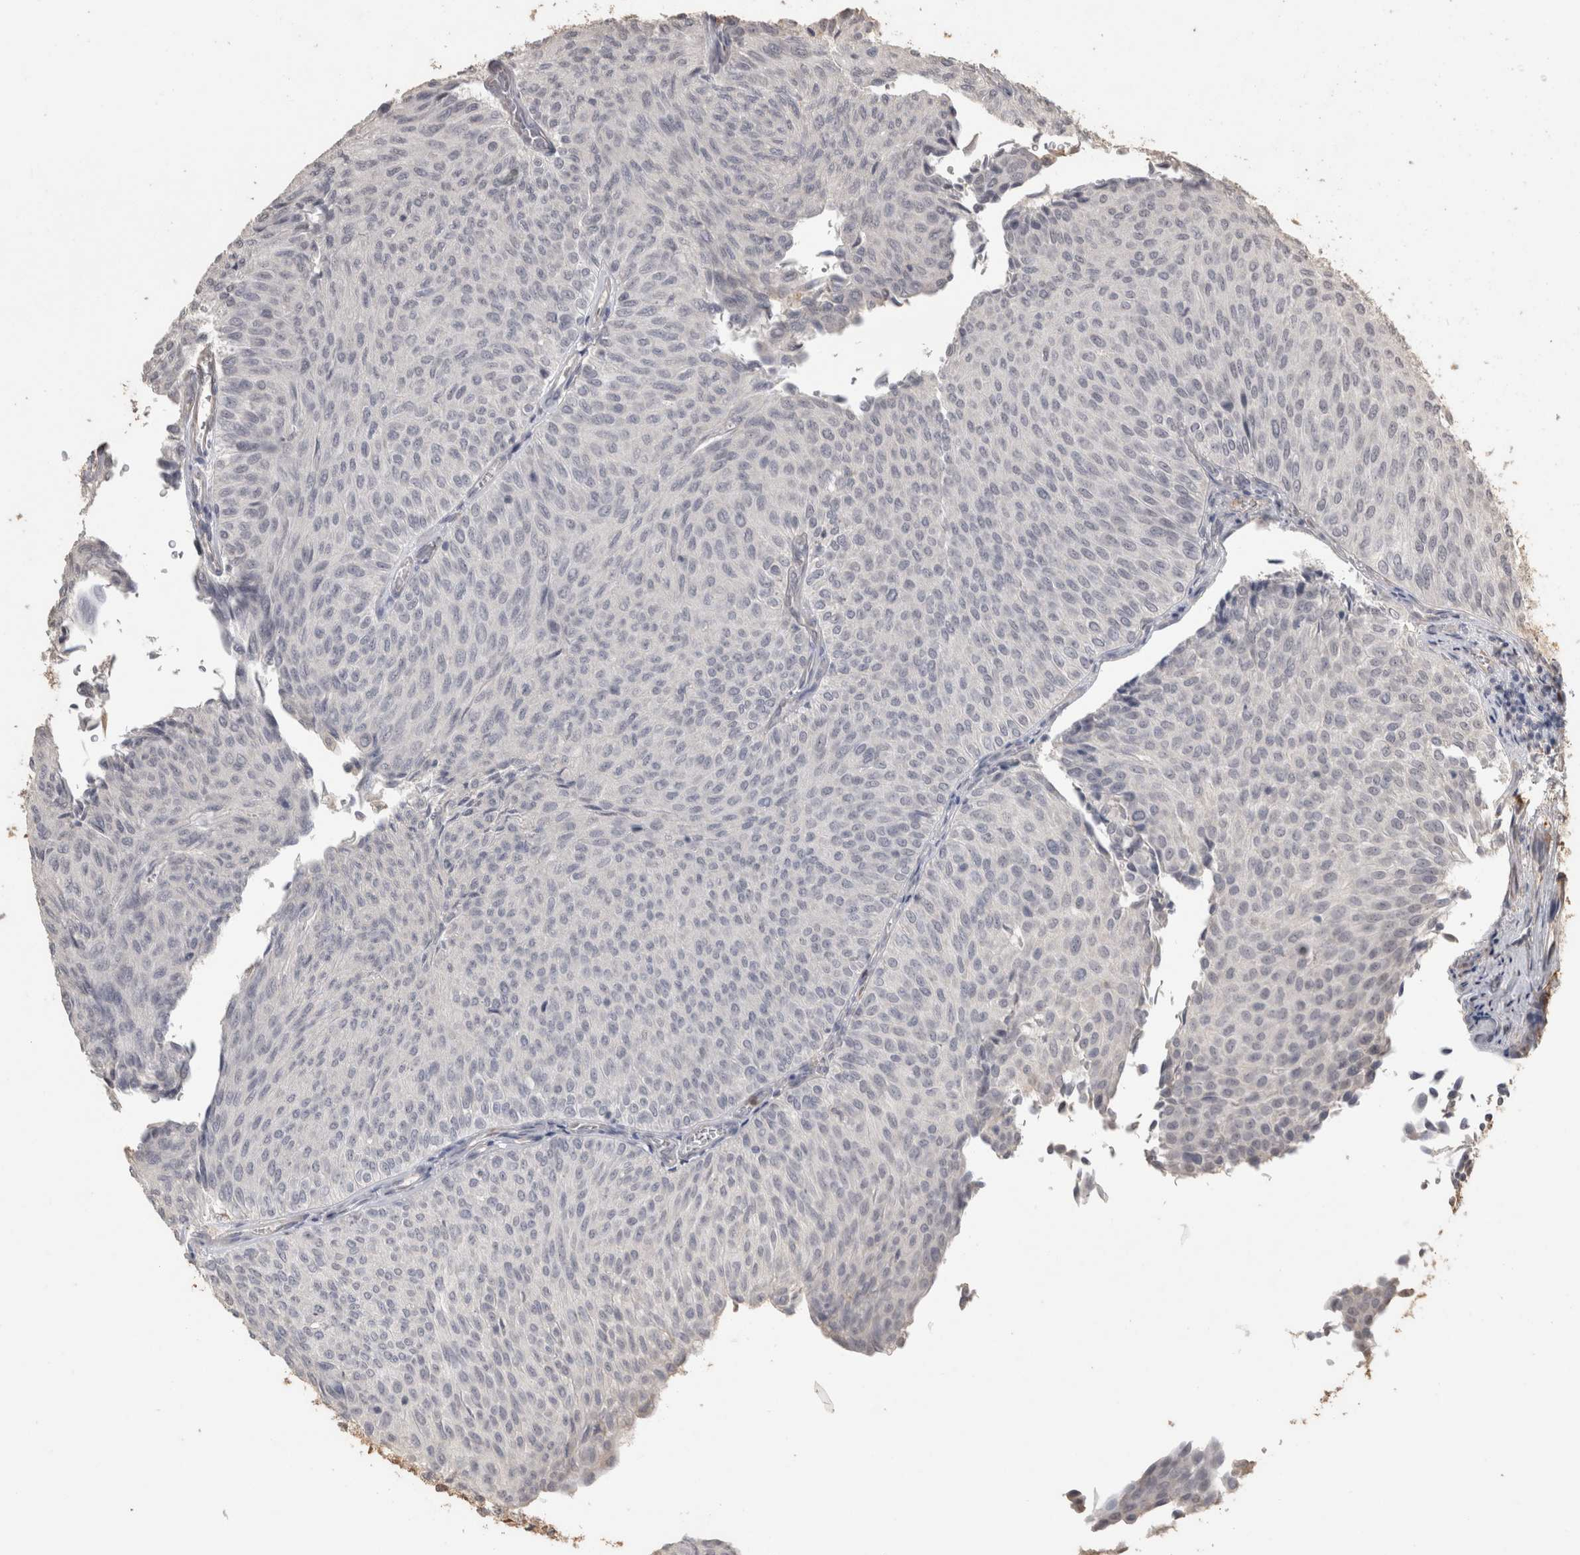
{"staining": {"intensity": "negative", "quantity": "none", "location": "none"}, "tissue": "urothelial cancer", "cell_type": "Tumor cells", "image_type": "cancer", "snomed": [{"axis": "morphology", "description": "Urothelial carcinoma, Low grade"}, {"axis": "topography", "description": "Urinary bladder"}], "caption": "High power microscopy image of an IHC histopathology image of urothelial cancer, revealing no significant positivity in tumor cells.", "gene": "REPS2", "patient": {"sex": "male", "age": 78}}